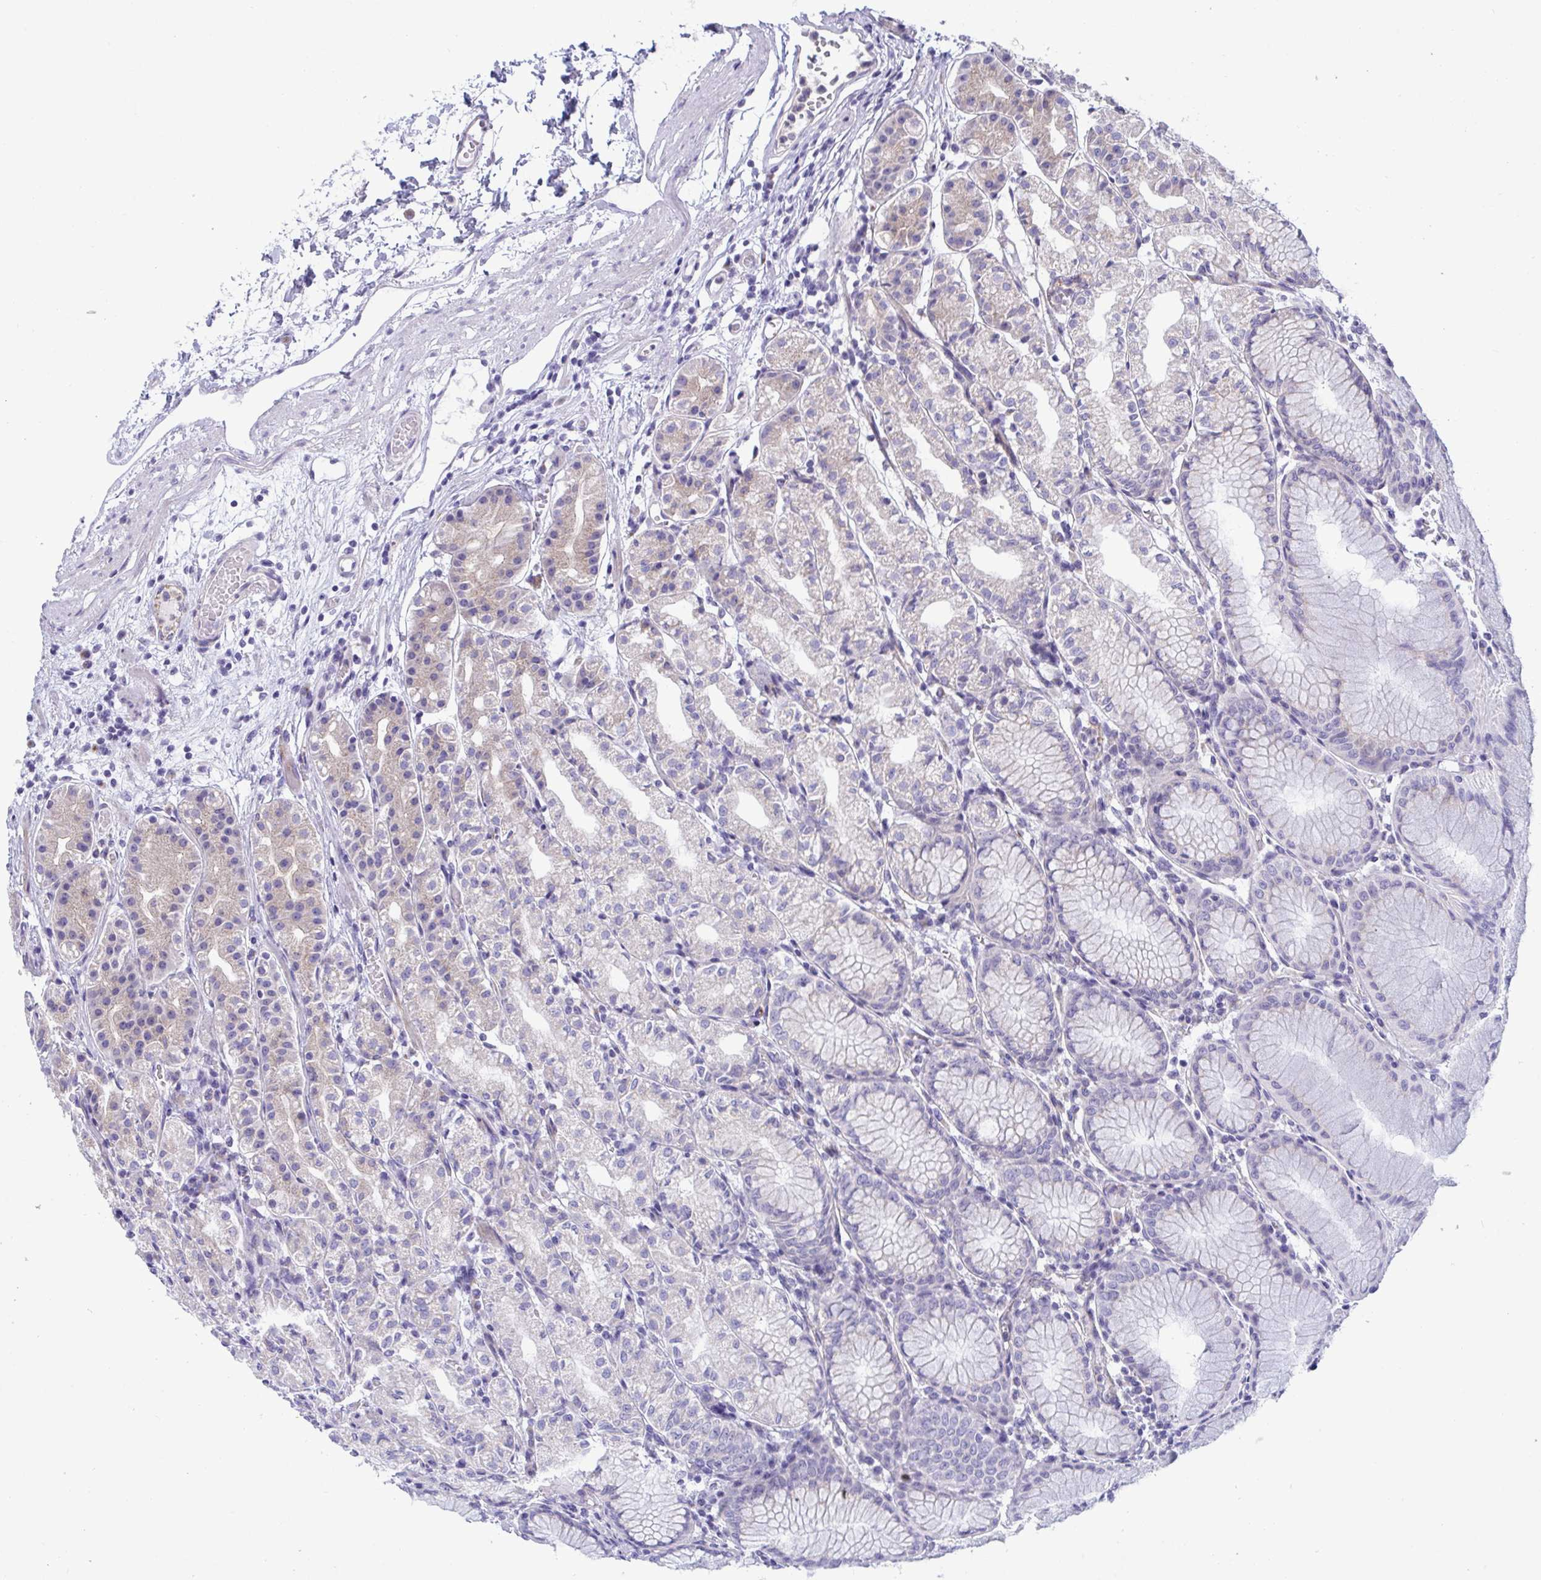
{"staining": {"intensity": "weak", "quantity": "<25%", "location": "cytoplasmic/membranous"}, "tissue": "stomach", "cell_type": "Glandular cells", "image_type": "normal", "snomed": [{"axis": "morphology", "description": "Normal tissue, NOS"}, {"axis": "topography", "description": "Stomach"}], "caption": "This image is of benign stomach stained with immunohistochemistry (IHC) to label a protein in brown with the nuclei are counter-stained blue. There is no positivity in glandular cells. (Brightfield microscopy of DAB (3,3'-diaminobenzidine) immunohistochemistry at high magnification).", "gene": "OXLD1", "patient": {"sex": "female", "age": 57}}